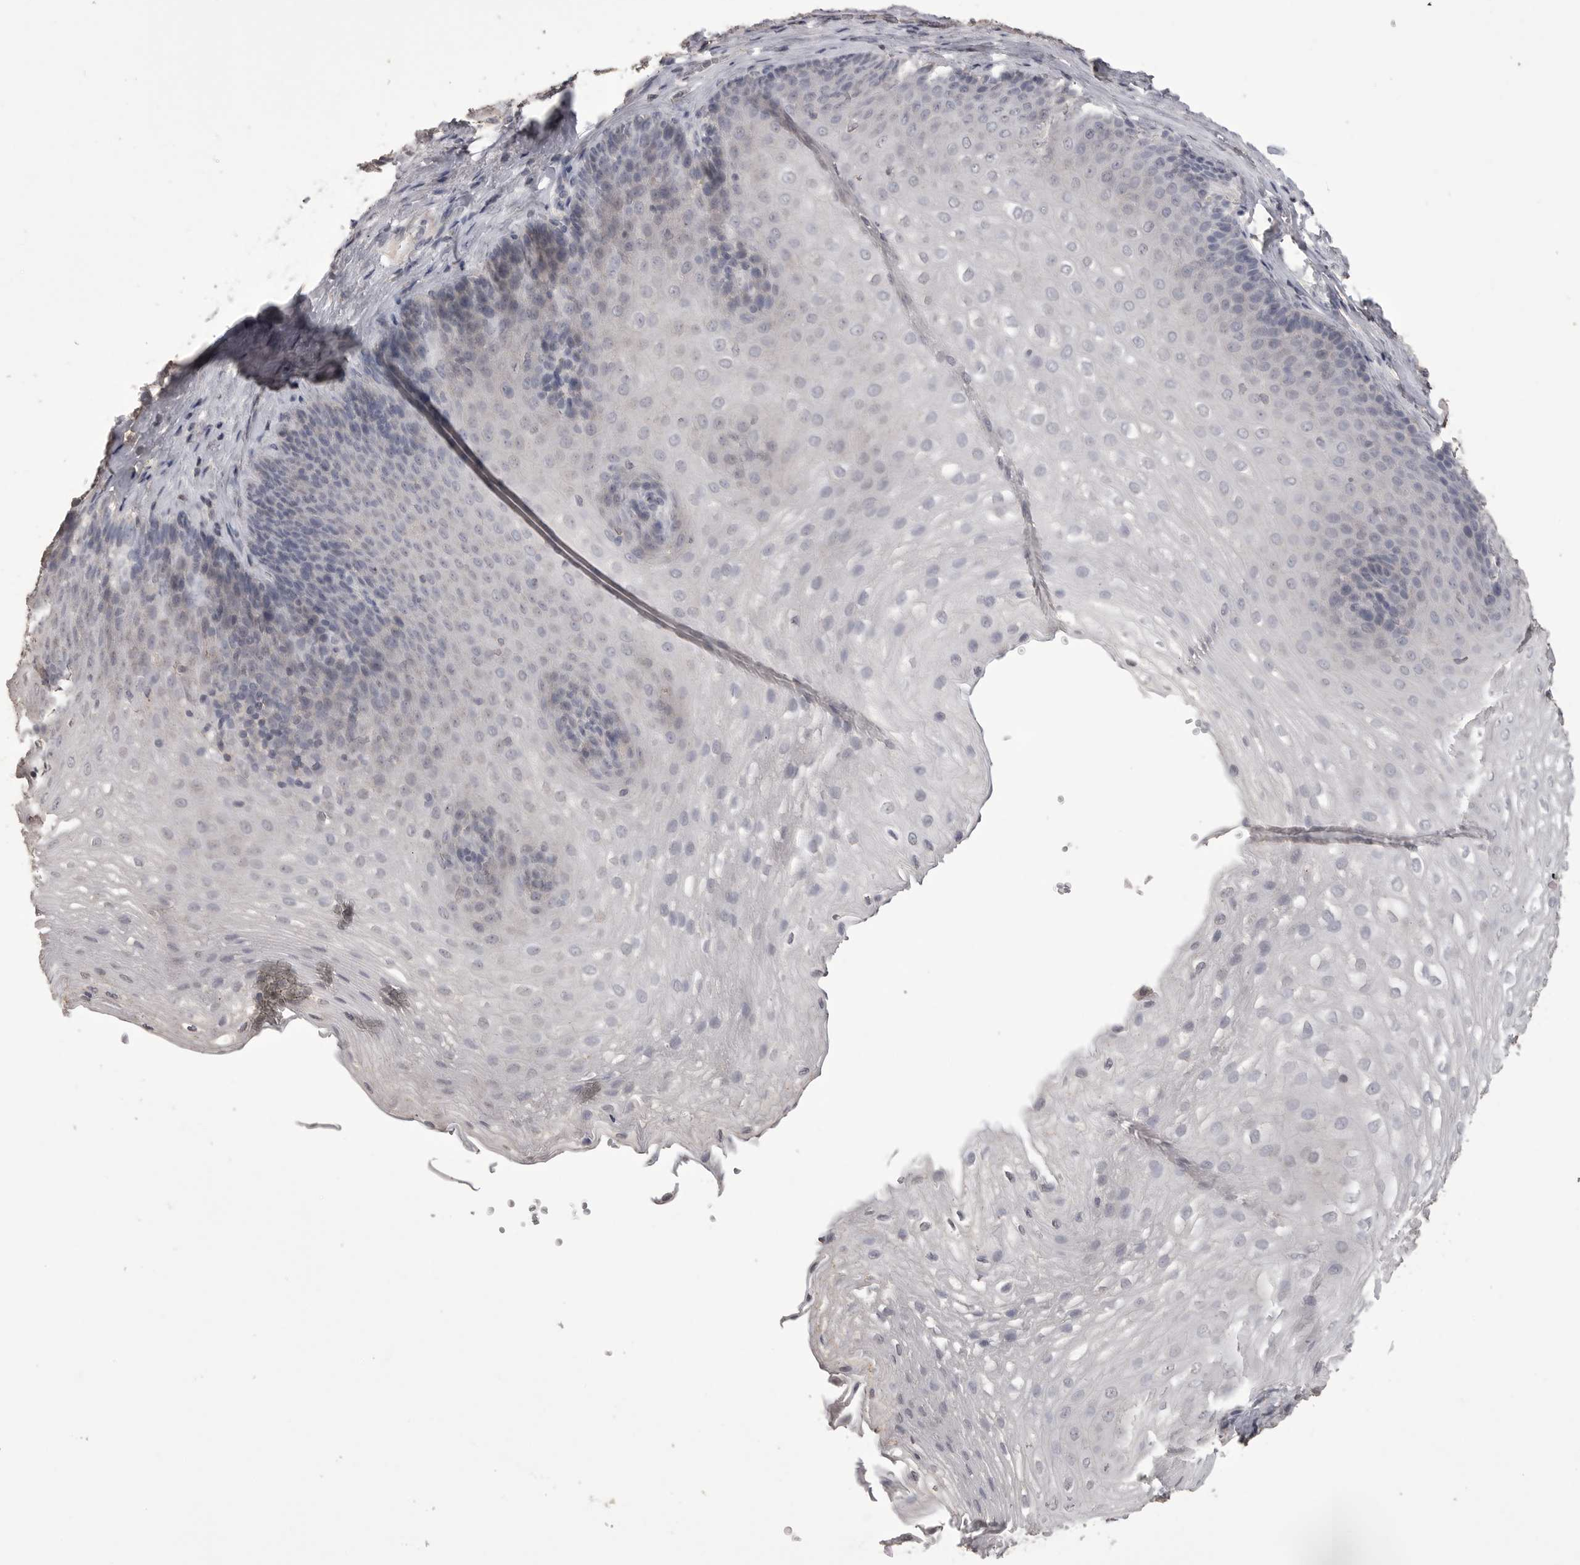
{"staining": {"intensity": "negative", "quantity": "none", "location": "none"}, "tissue": "esophagus", "cell_type": "Squamous epithelial cells", "image_type": "normal", "snomed": [{"axis": "morphology", "description": "Normal tissue, NOS"}, {"axis": "topography", "description": "Esophagus"}], "caption": "Immunohistochemistry (IHC) of benign human esophagus exhibits no staining in squamous epithelial cells. Nuclei are stained in blue.", "gene": "MMP7", "patient": {"sex": "female", "age": 66}}